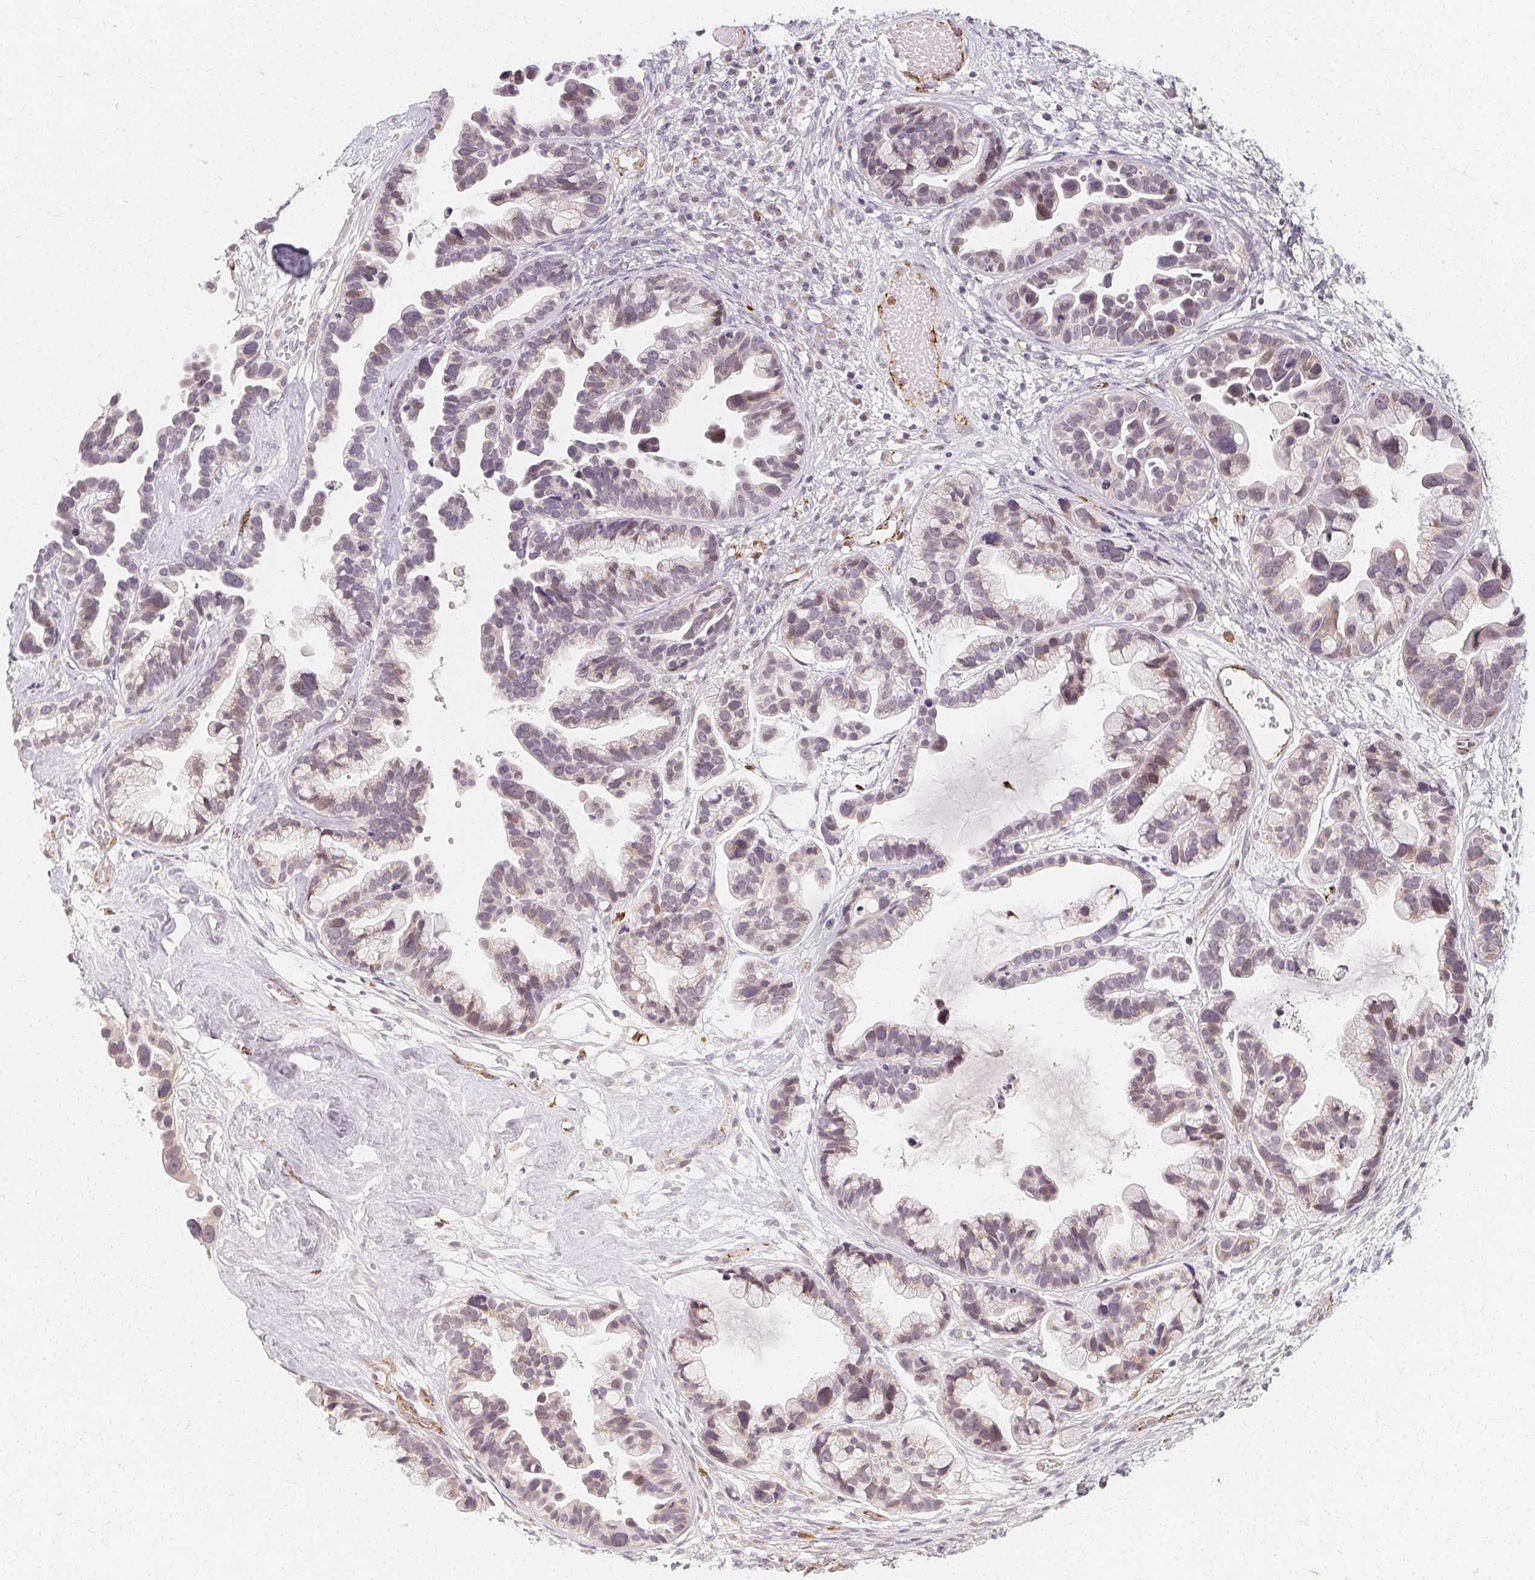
{"staining": {"intensity": "weak", "quantity": "<25%", "location": "nuclear"}, "tissue": "ovarian cancer", "cell_type": "Tumor cells", "image_type": "cancer", "snomed": [{"axis": "morphology", "description": "Cystadenocarcinoma, serous, NOS"}, {"axis": "topography", "description": "Ovary"}], "caption": "Tumor cells are negative for brown protein staining in ovarian serous cystadenocarcinoma.", "gene": "CLCNKB", "patient": {"sex": "female", "age": 56}}